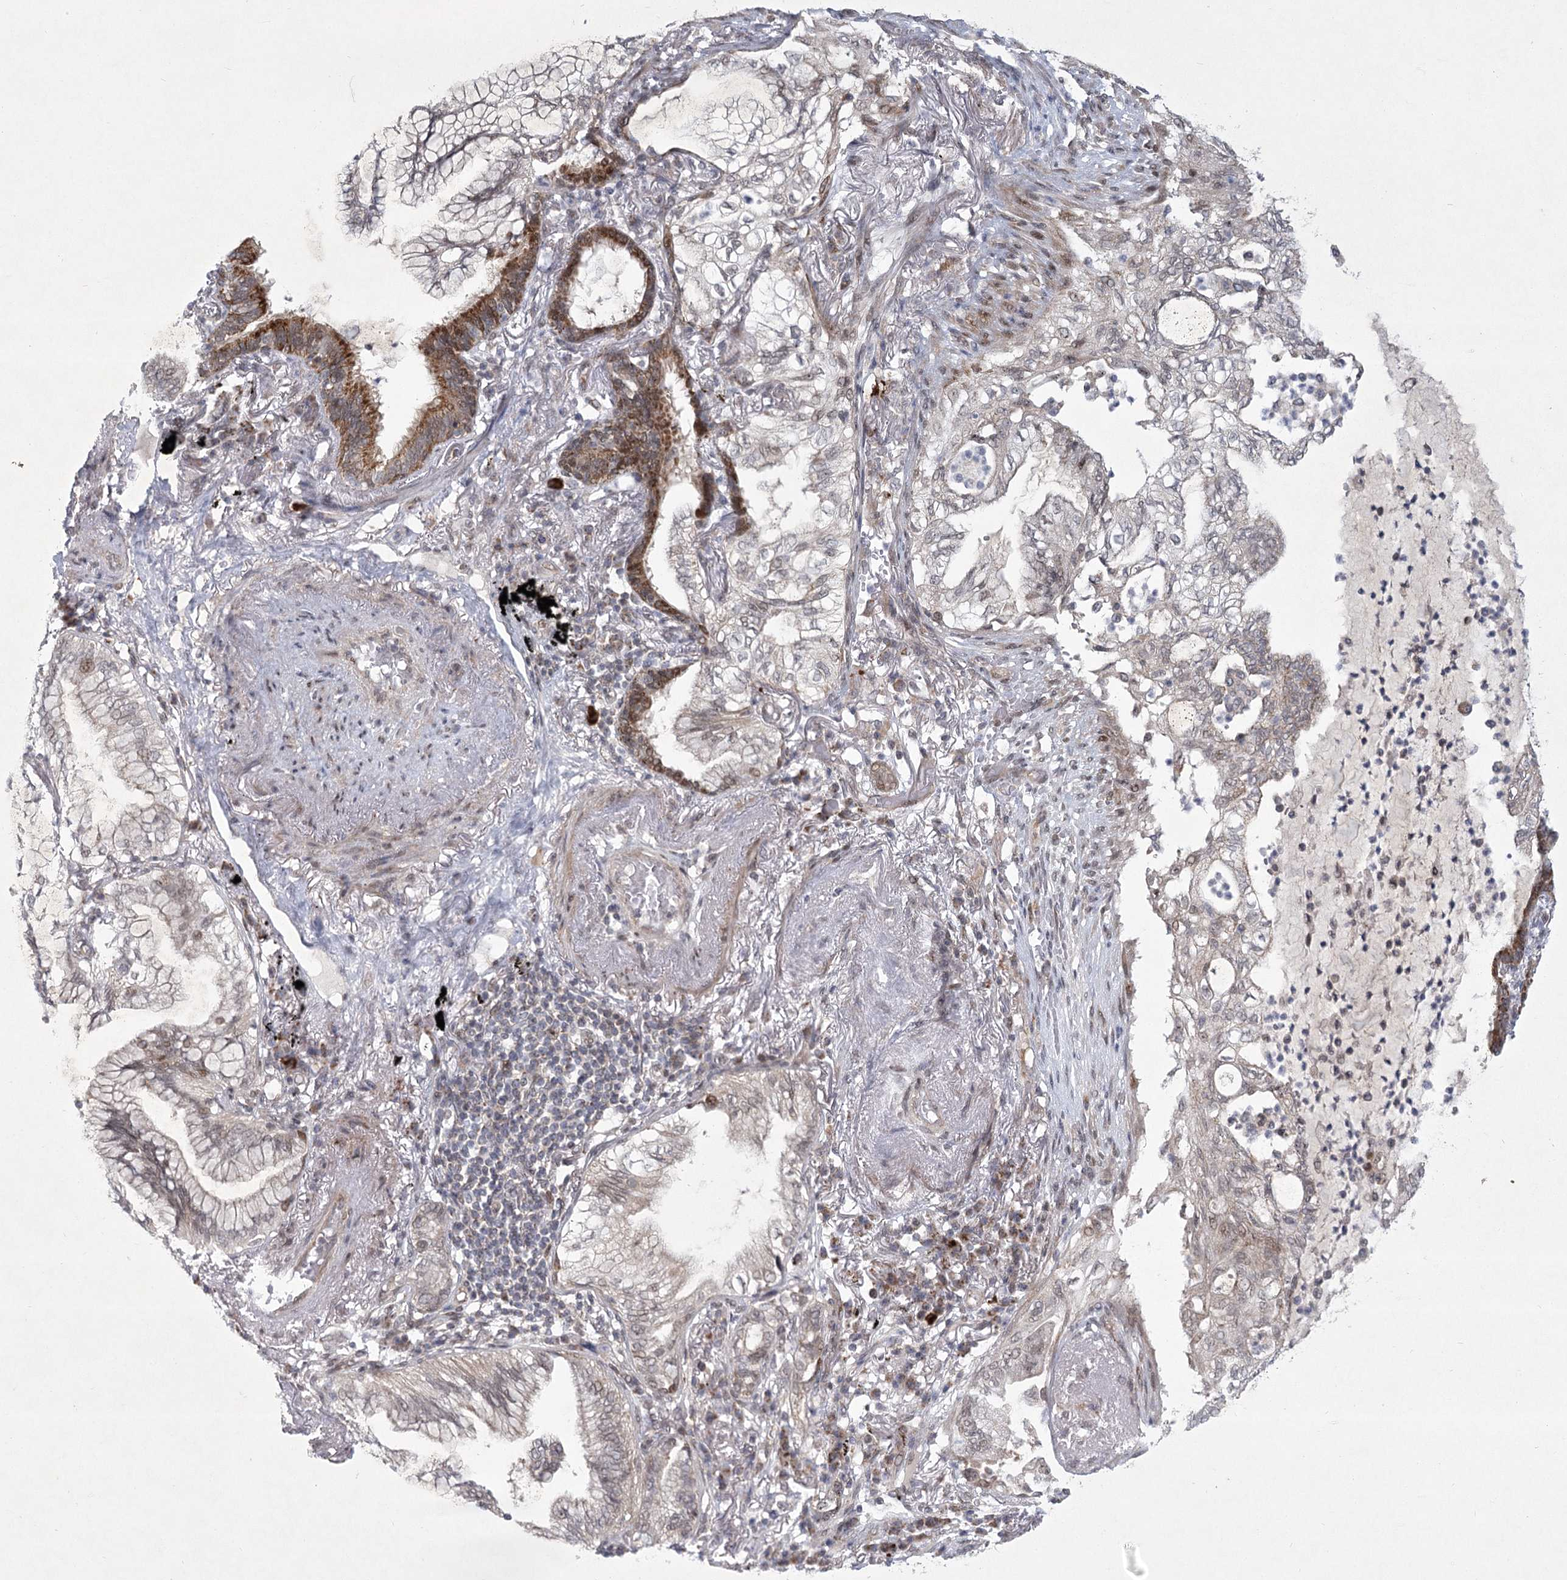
{"staining": {"intensity": "weak", "quantity": "<25%", "location": "cytoplasmic/membranous"}, "tissue": "lung cancer", "cell_type": "Tumor cells", "image_type": "cancer", "snomed": [{"axis": "morphology", "description": "Adenocarcinoma, NOS"}, {"axis": "topography", "description": "Lung"}], "caption": "Immunohistochemistry (IHC) image of neoplastic tissue: lung adenocarcinoma stained with DAB displays no significant protein positivity in tumor cells.", "gene": "CIB4", "patient": {"sex": "female", "age": 70}}